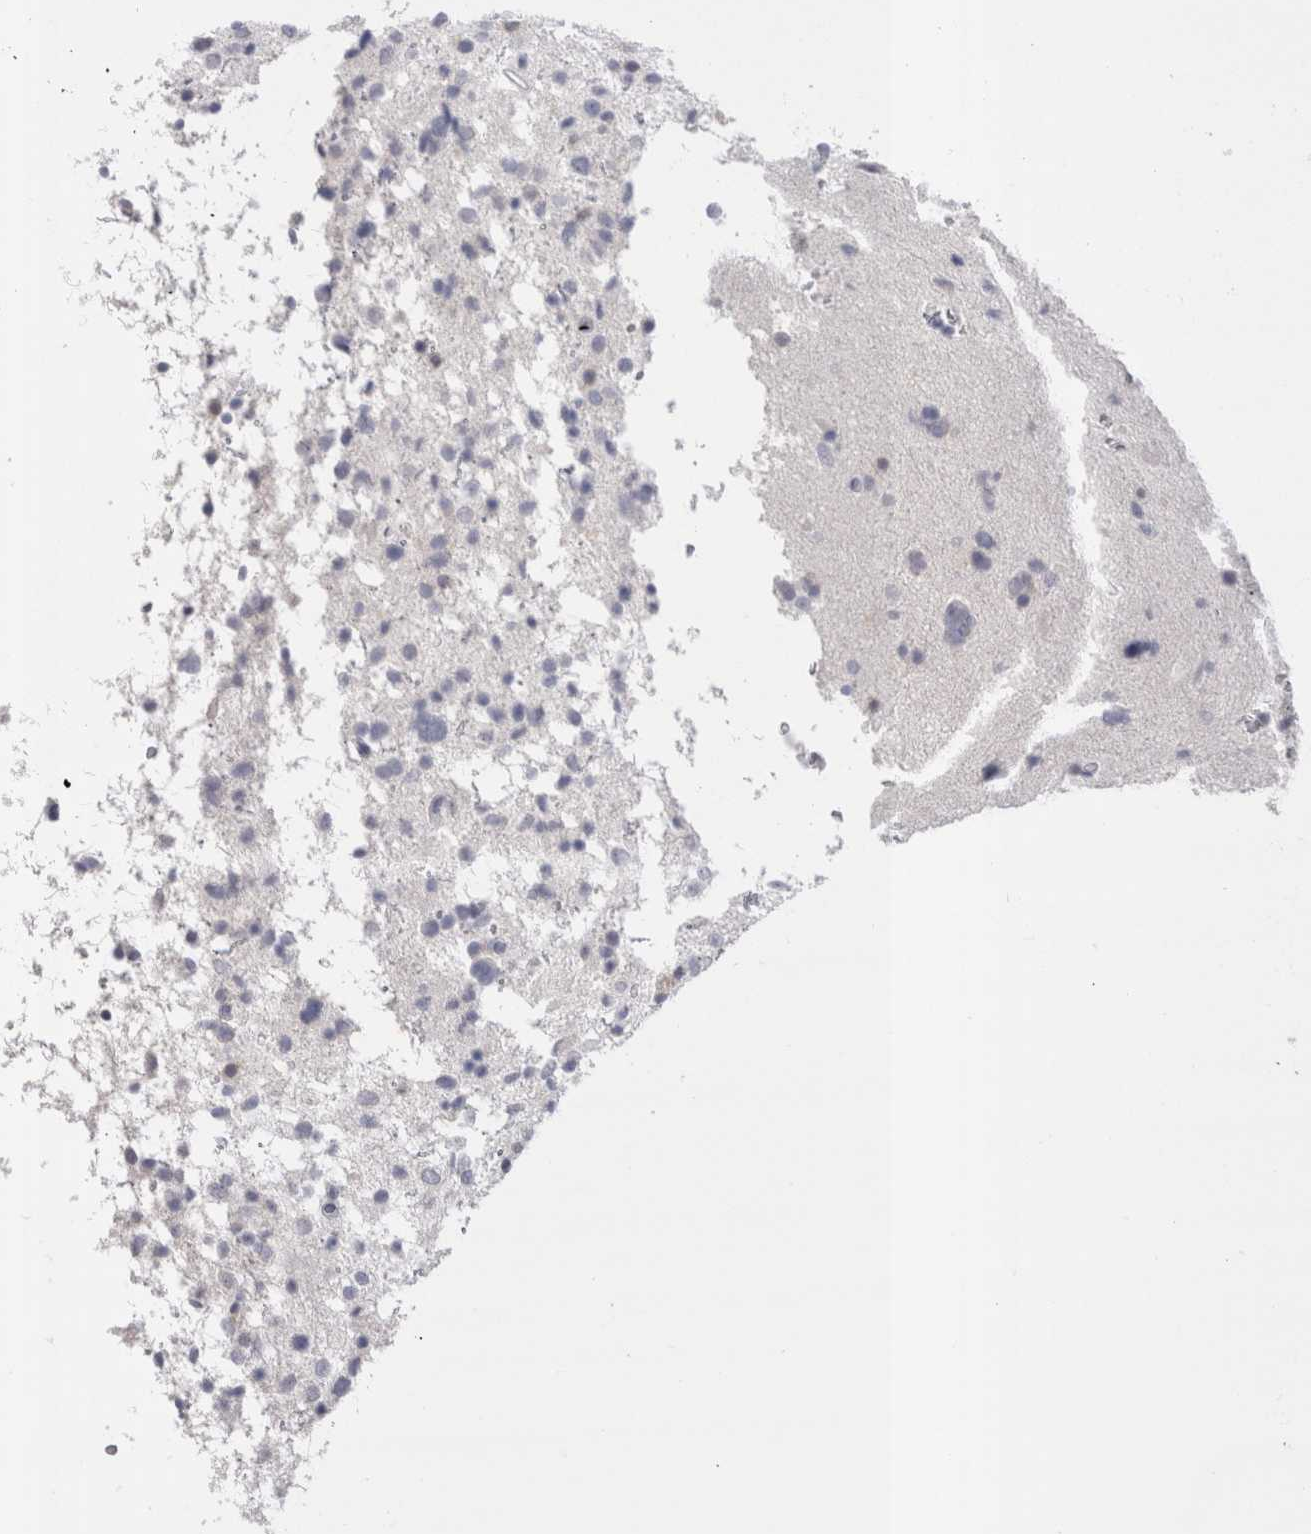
{"staining": {"intensity": "negative", "quantity": "none", "location": "none"}, "tissue": "glioma", "cell_type": "Tumor cells", "image_type": "cancer", "snomed": [{"axis": "morphology", "description": "Glioma, malignant, Low grade"}, {"axis": "topography", "description": "Brain"}], "caption": "Low-grade glioma (malignant) stained for a protein using immunohistochemistry (IHC) demonstrates no staining tumor cells.", "gene": "SUCNR1", "patient": {"sex": "female", "age": 37}}